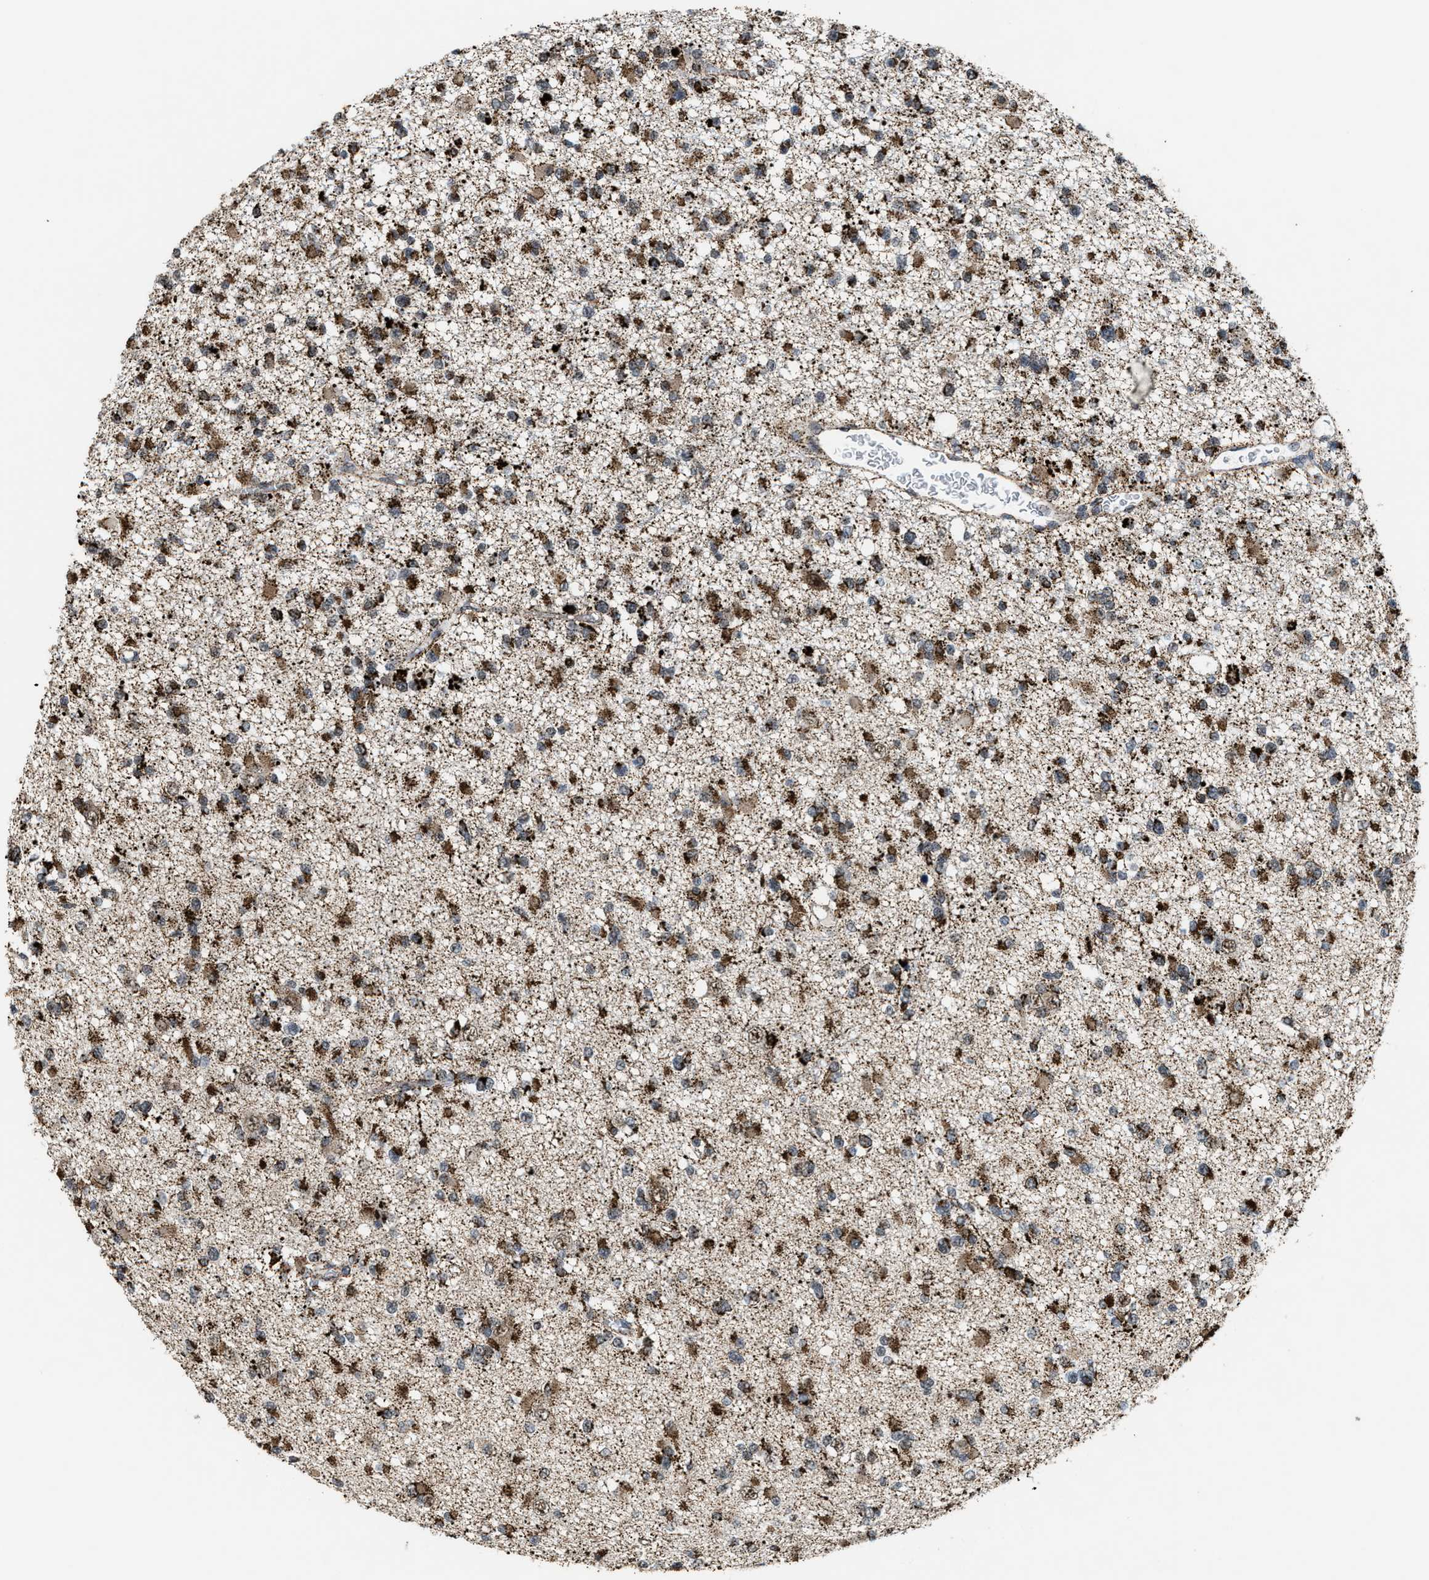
{"staining": {"intensity": "moderate", "quantity": ">75%", "location": "cytoplasmic/membranous"}, "tissue": "glioma", "cell_type": "Tumor cells", "image_type": "cancer", "snomed": [{"axis": "morphology", "description": "Glioma, malignant, Low grade"}, {"axis": "topography", "description": "Brain"}], "caption": "Immunohistochemical staining of glioma demonstrates medium levels of moderate cytoplasmic/membranous expression in about >75% of tumor cells.", "gene": "HIBADH", "patient": {"sex": "female", "age": 22}}